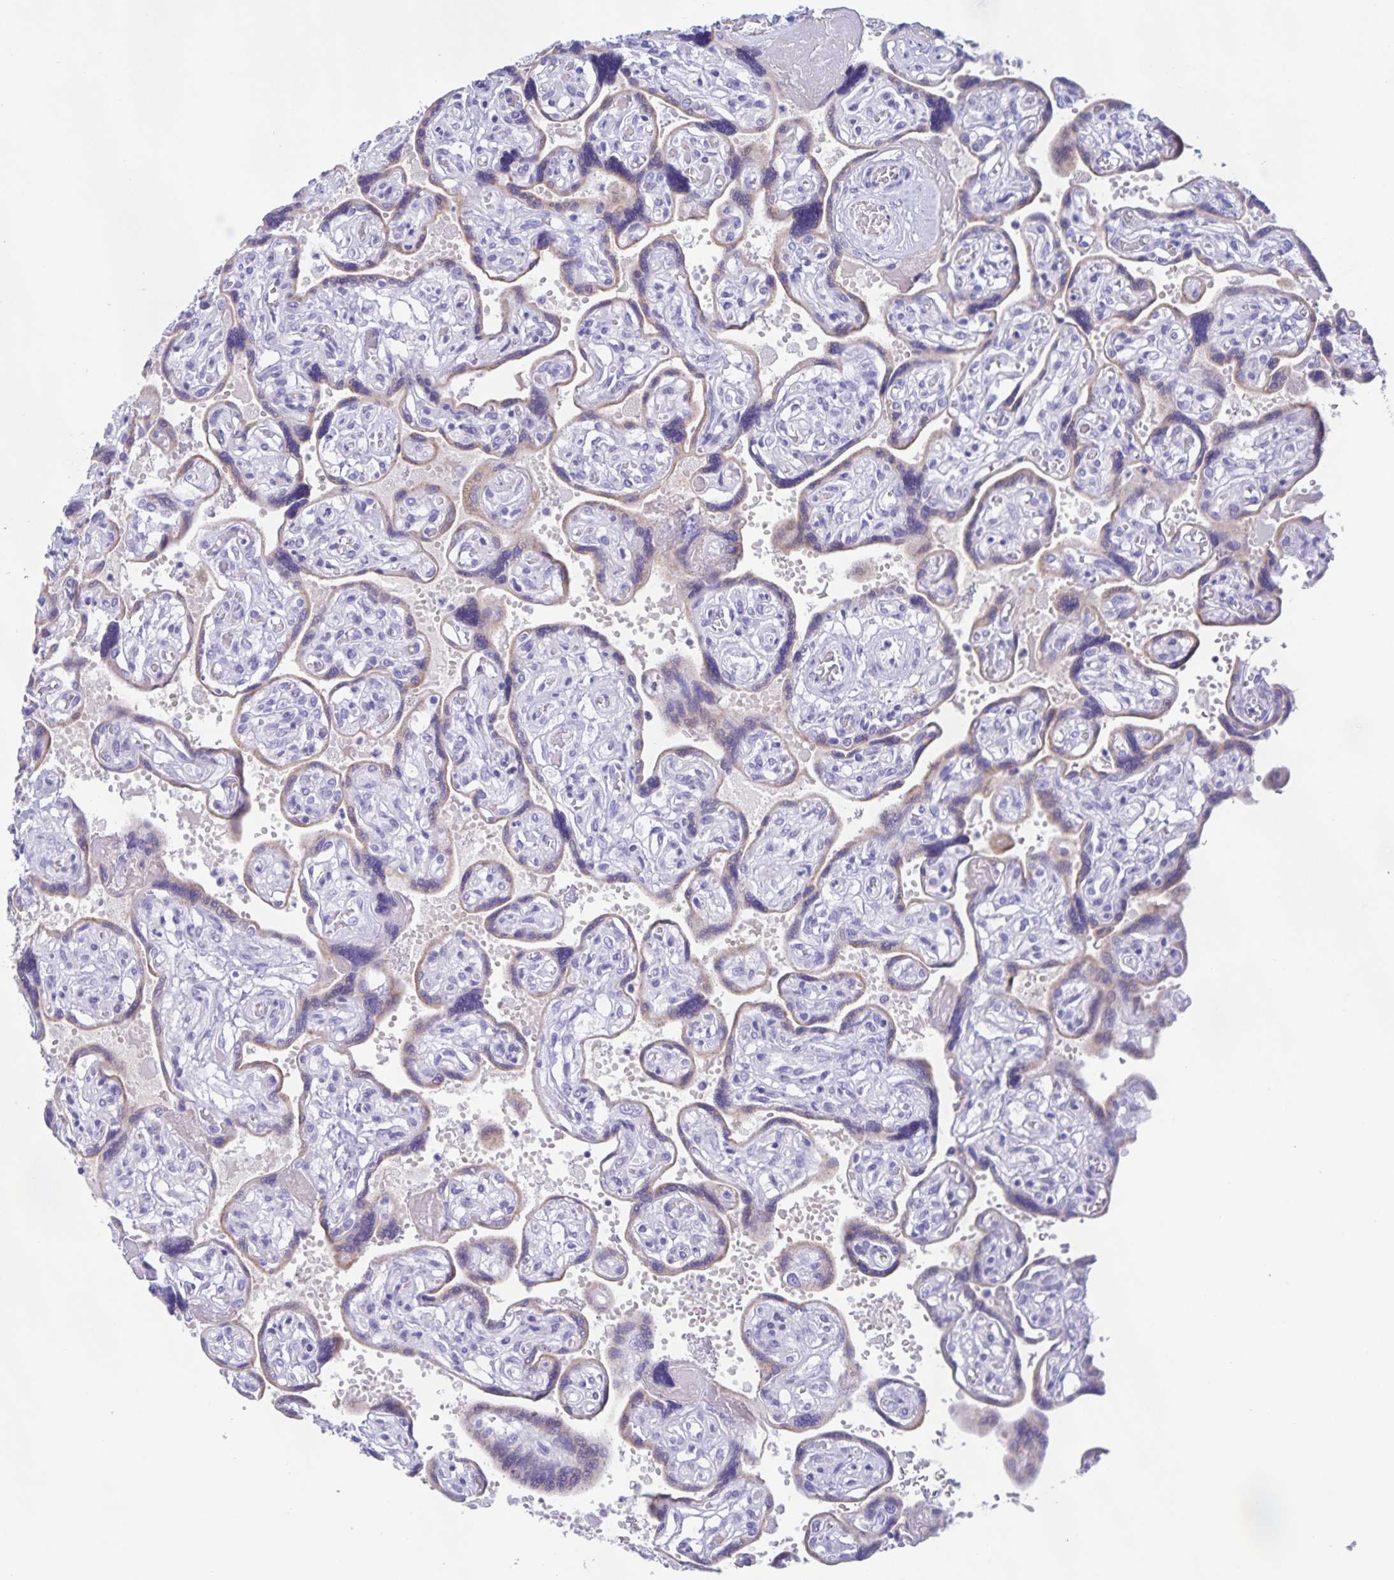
{"staining": {"intensity": "negative", "quantity": "none", "location": "none"}, "tissue": "placenta", "cell_type": "Decidual cells", "image_type": "normal", "snomed": [{"axis": "morphology", "description": "Normal tissue, NOS"}, {"axis": "topography", "description": "Placenta"}], "caption": "Immunohistochemistry of unremarkable placenta exhibits no expression in decidual cells.", "gene": "CATSPER4", "patient": {"sex": "female", "age": 32}}